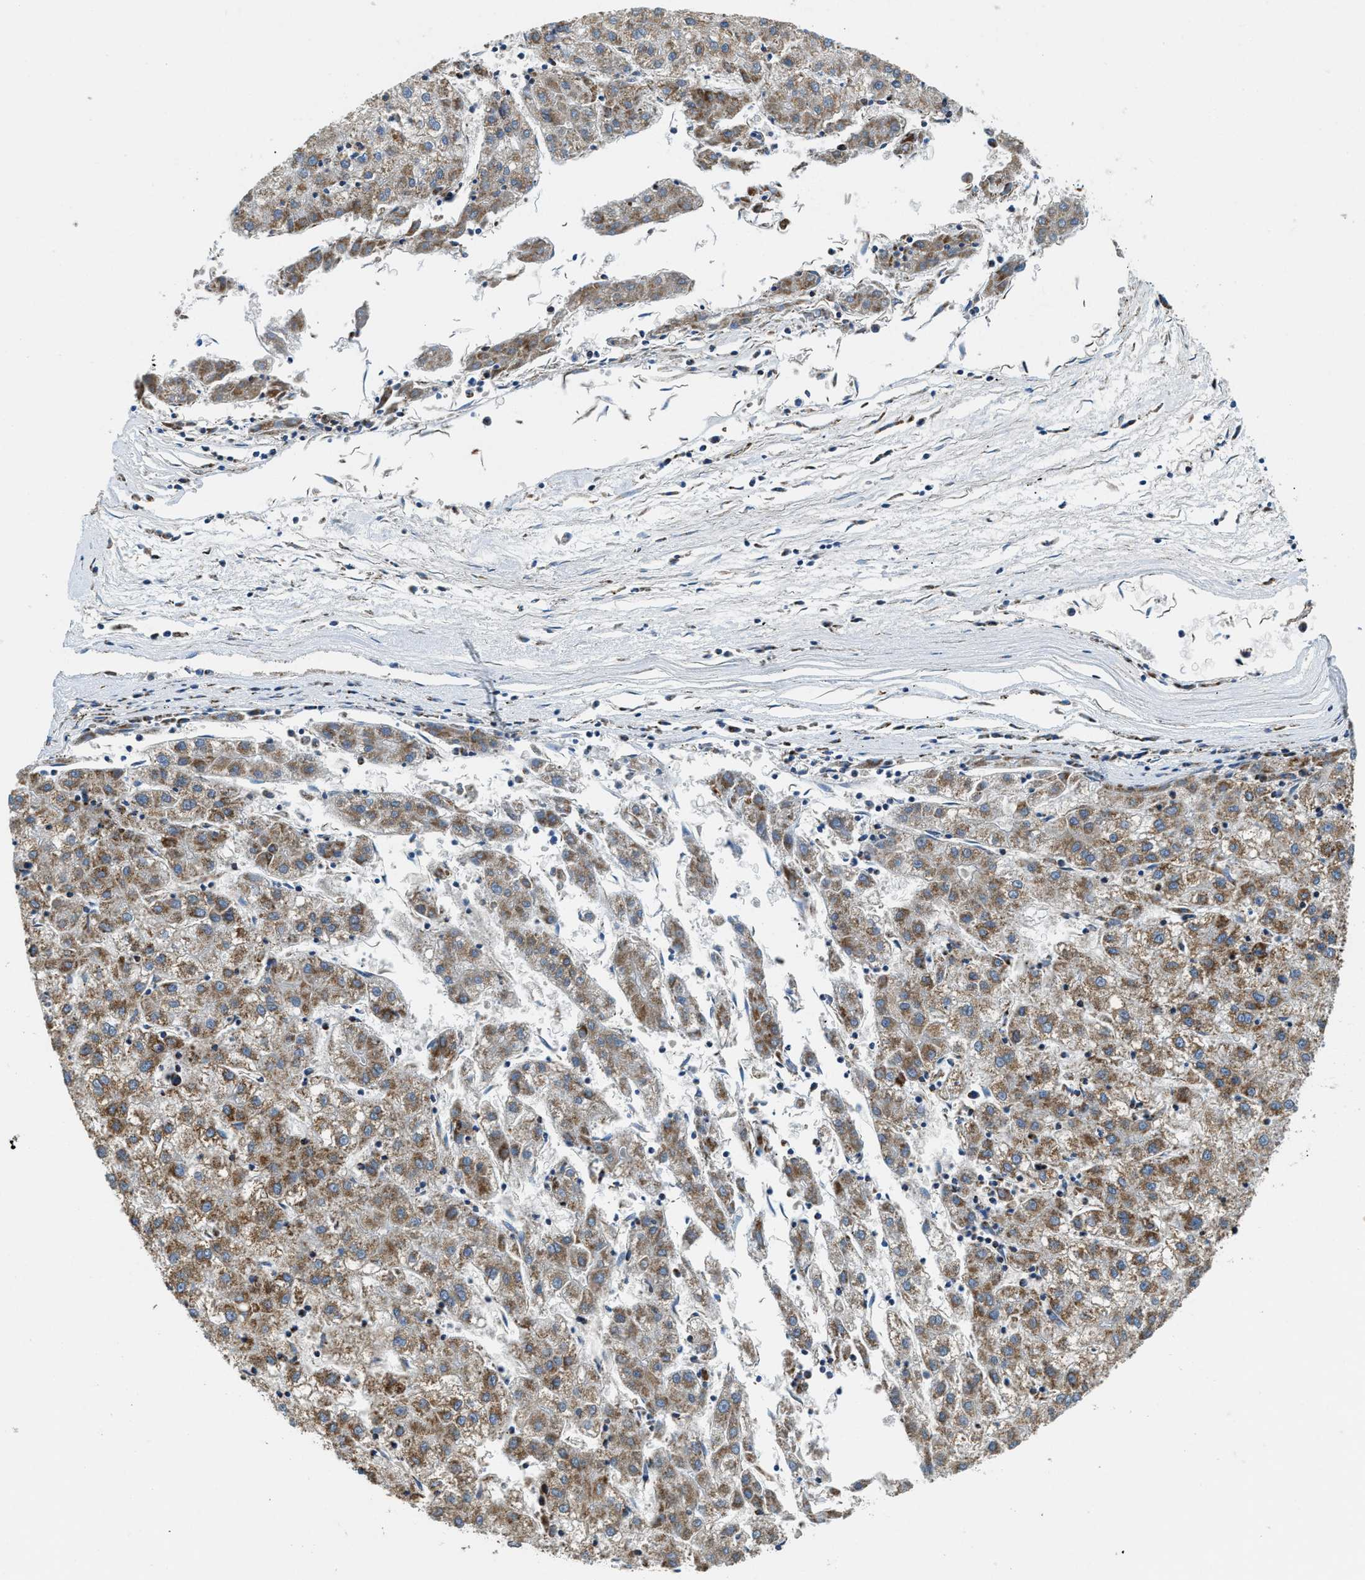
{"staining": {"intensity": "strong", "quantity": ">75%", "location": "cytoplasmic/membranous"}, "tissue": "liver cancer", "cell_type": "Tumor cells", "image_type": "cancer", "snomed": [{"axis": "morphology", "description": "Carcinoma, Hepatocellular, NOS"}, {"axis": "topography", "description": "Liver"}], "caption": "IHC photomicrograph of liver cancer stained for a protein (brown), which exhibits high levels of strong cytoplasmic/membranous positivity in approximately >75% of tumor cells.", "gene": "STK33", "patient": {"sex": "male", "age": 72}}